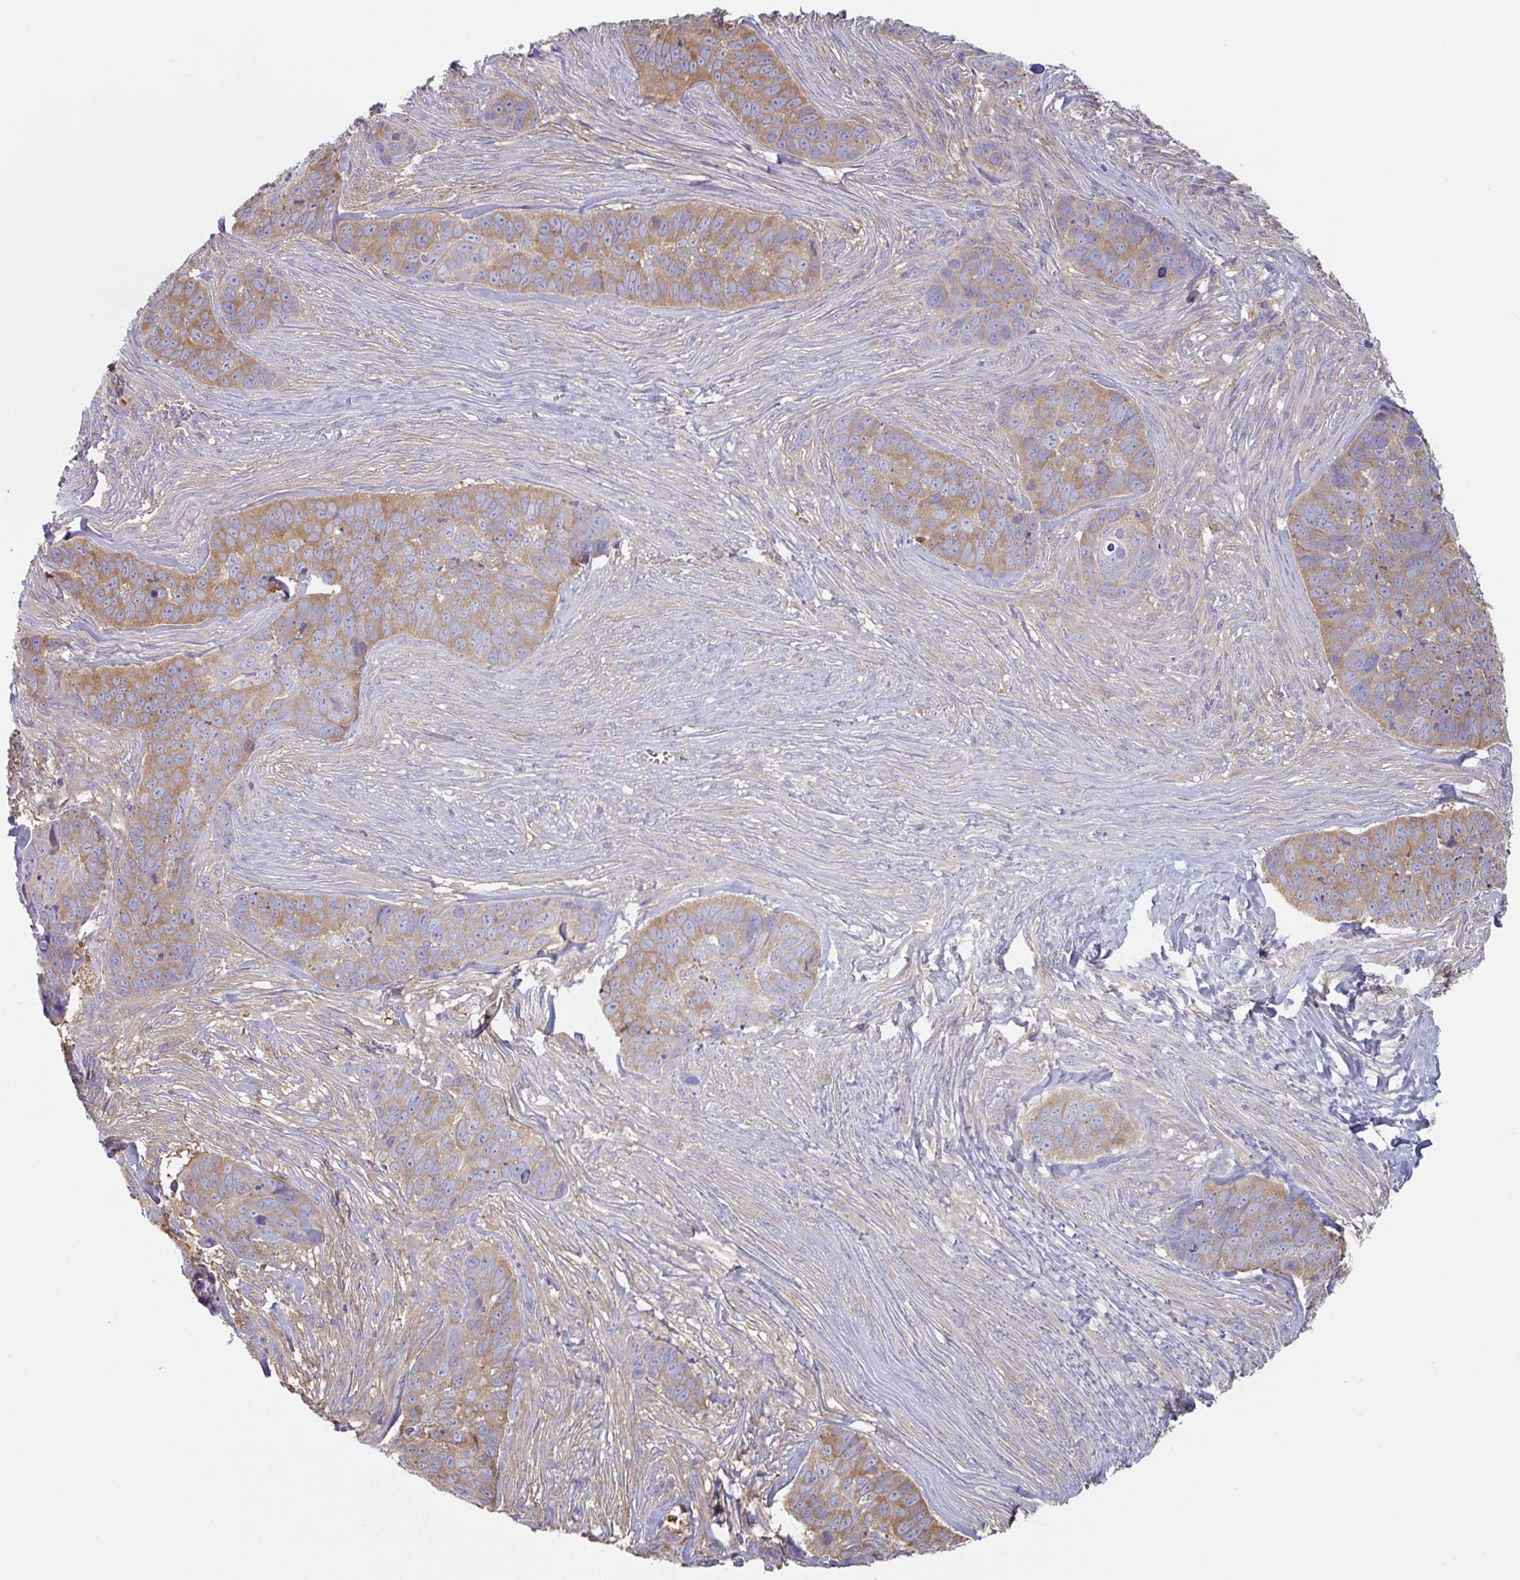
{"staining": {"intensity": "moderate", "quantity": ">75%", "location": "cytoplasmic/membranous"}, "tissue": "skin cancer", "cell_type": "Tumor cells", "image_type": "cancer", "snomed": [{"axis": "morphology", "description": "Basal cell carcinoma"}, {"axis": "topography", "description": "Skin"}], "caption": "Approximately >75% of tumor cells in human basal cell carcinoma (skin) reveal moderate cytoplasmic/membranous protein expression as visualized by brown immunohistochemical staining.", "gene": "AMPD2", "patient": {"sex": "female", "age": 82}}